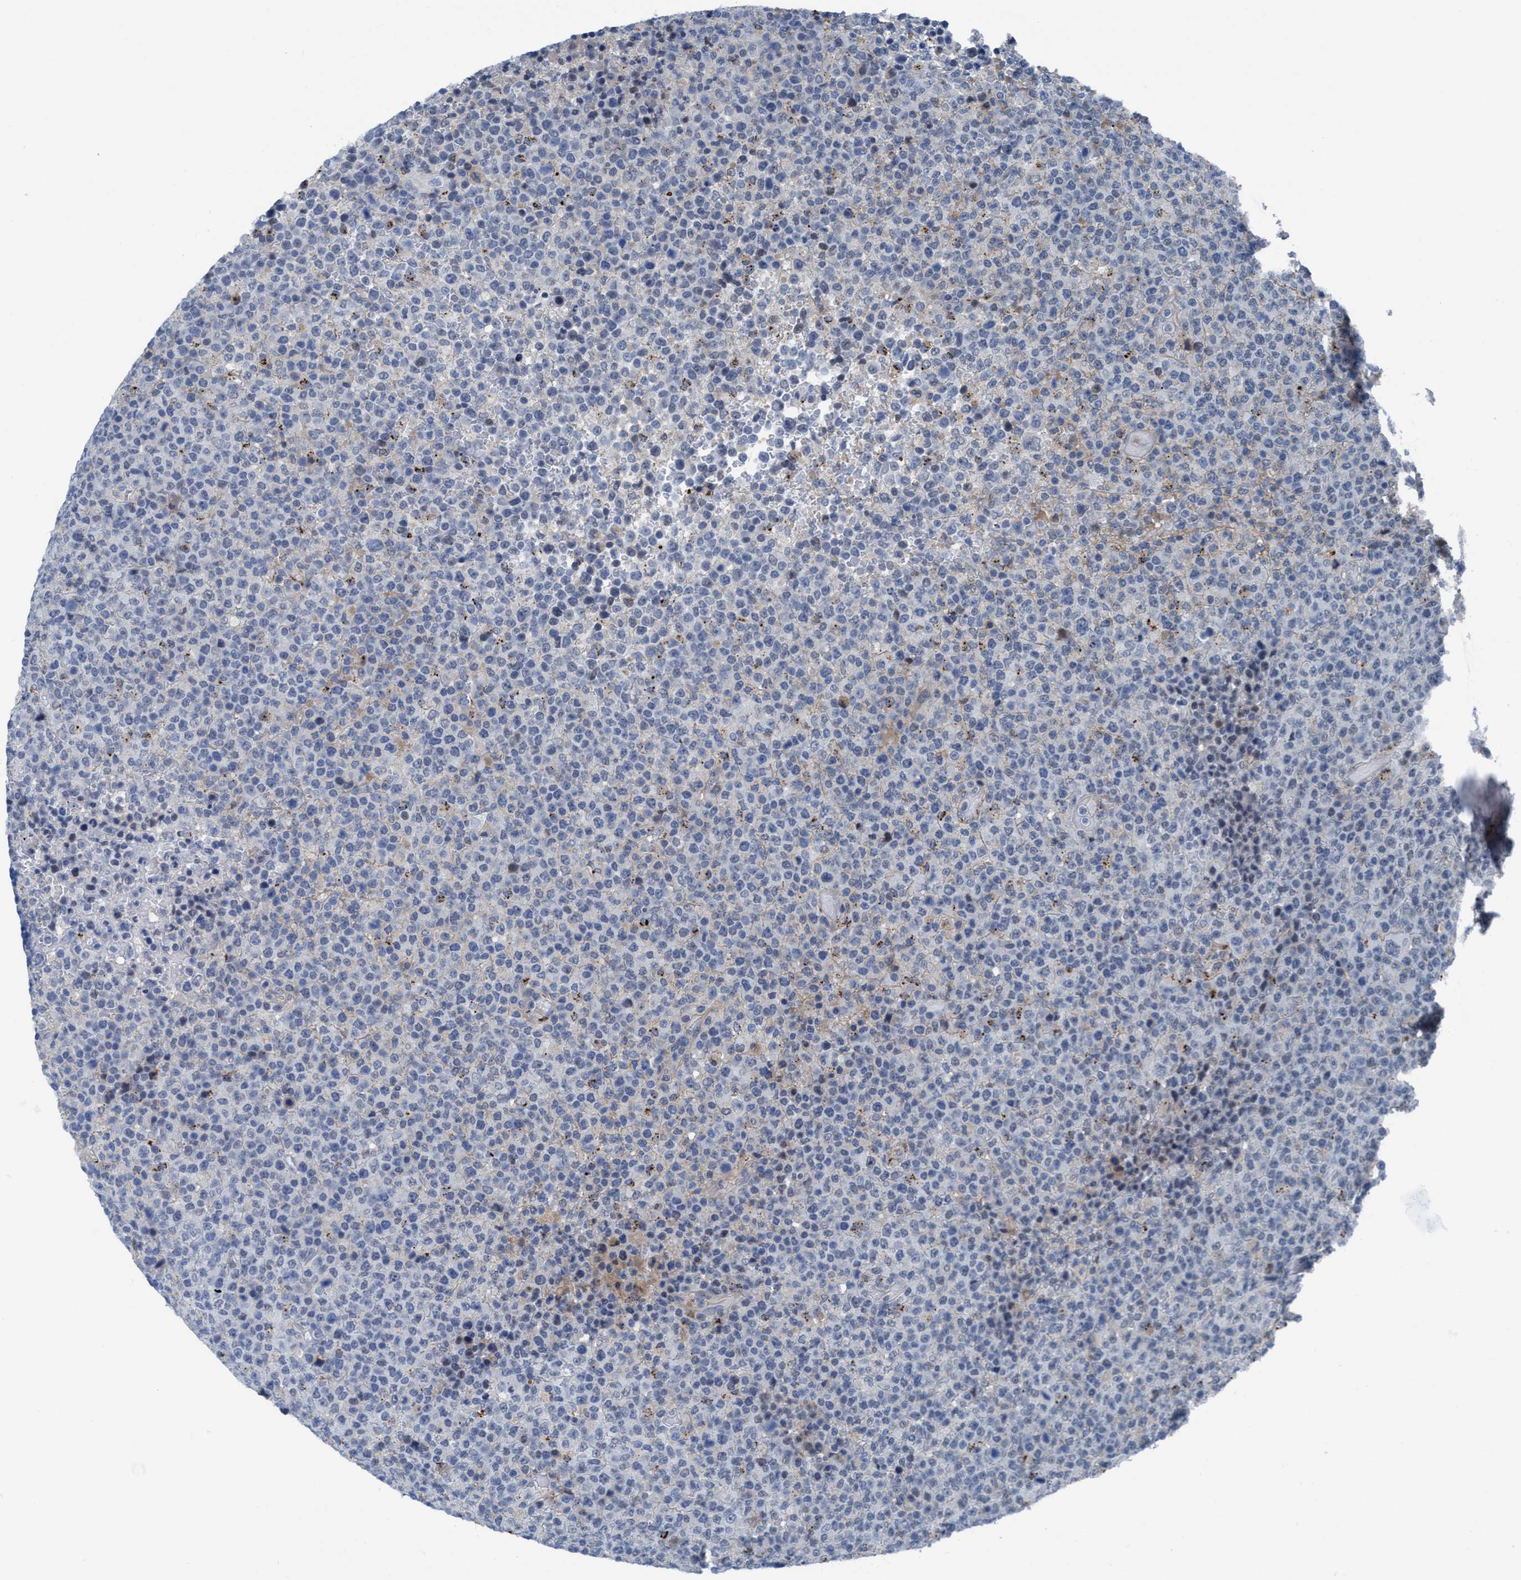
{"staining": {"intensity": "negative", "quantity": "none", "location": "none"}, "tissue": "lymphoma", "cell_type": "Tumor cells", "image_type": "cancer", "snomed": [{"axis": "morphology", "description": "Malignant lymphoma, non-Hodgkin's type, High grade"}, {"axis": "topography", "description": "Lymph node"}], "caption": "Malignant lymphoma, non-Hodgkin's type (high-grade) was stained to show a protein in brown. There is no significant staining in tumor cells.", "gene": "DNAI1", "patient": {"sex": "male", "age": 13}}